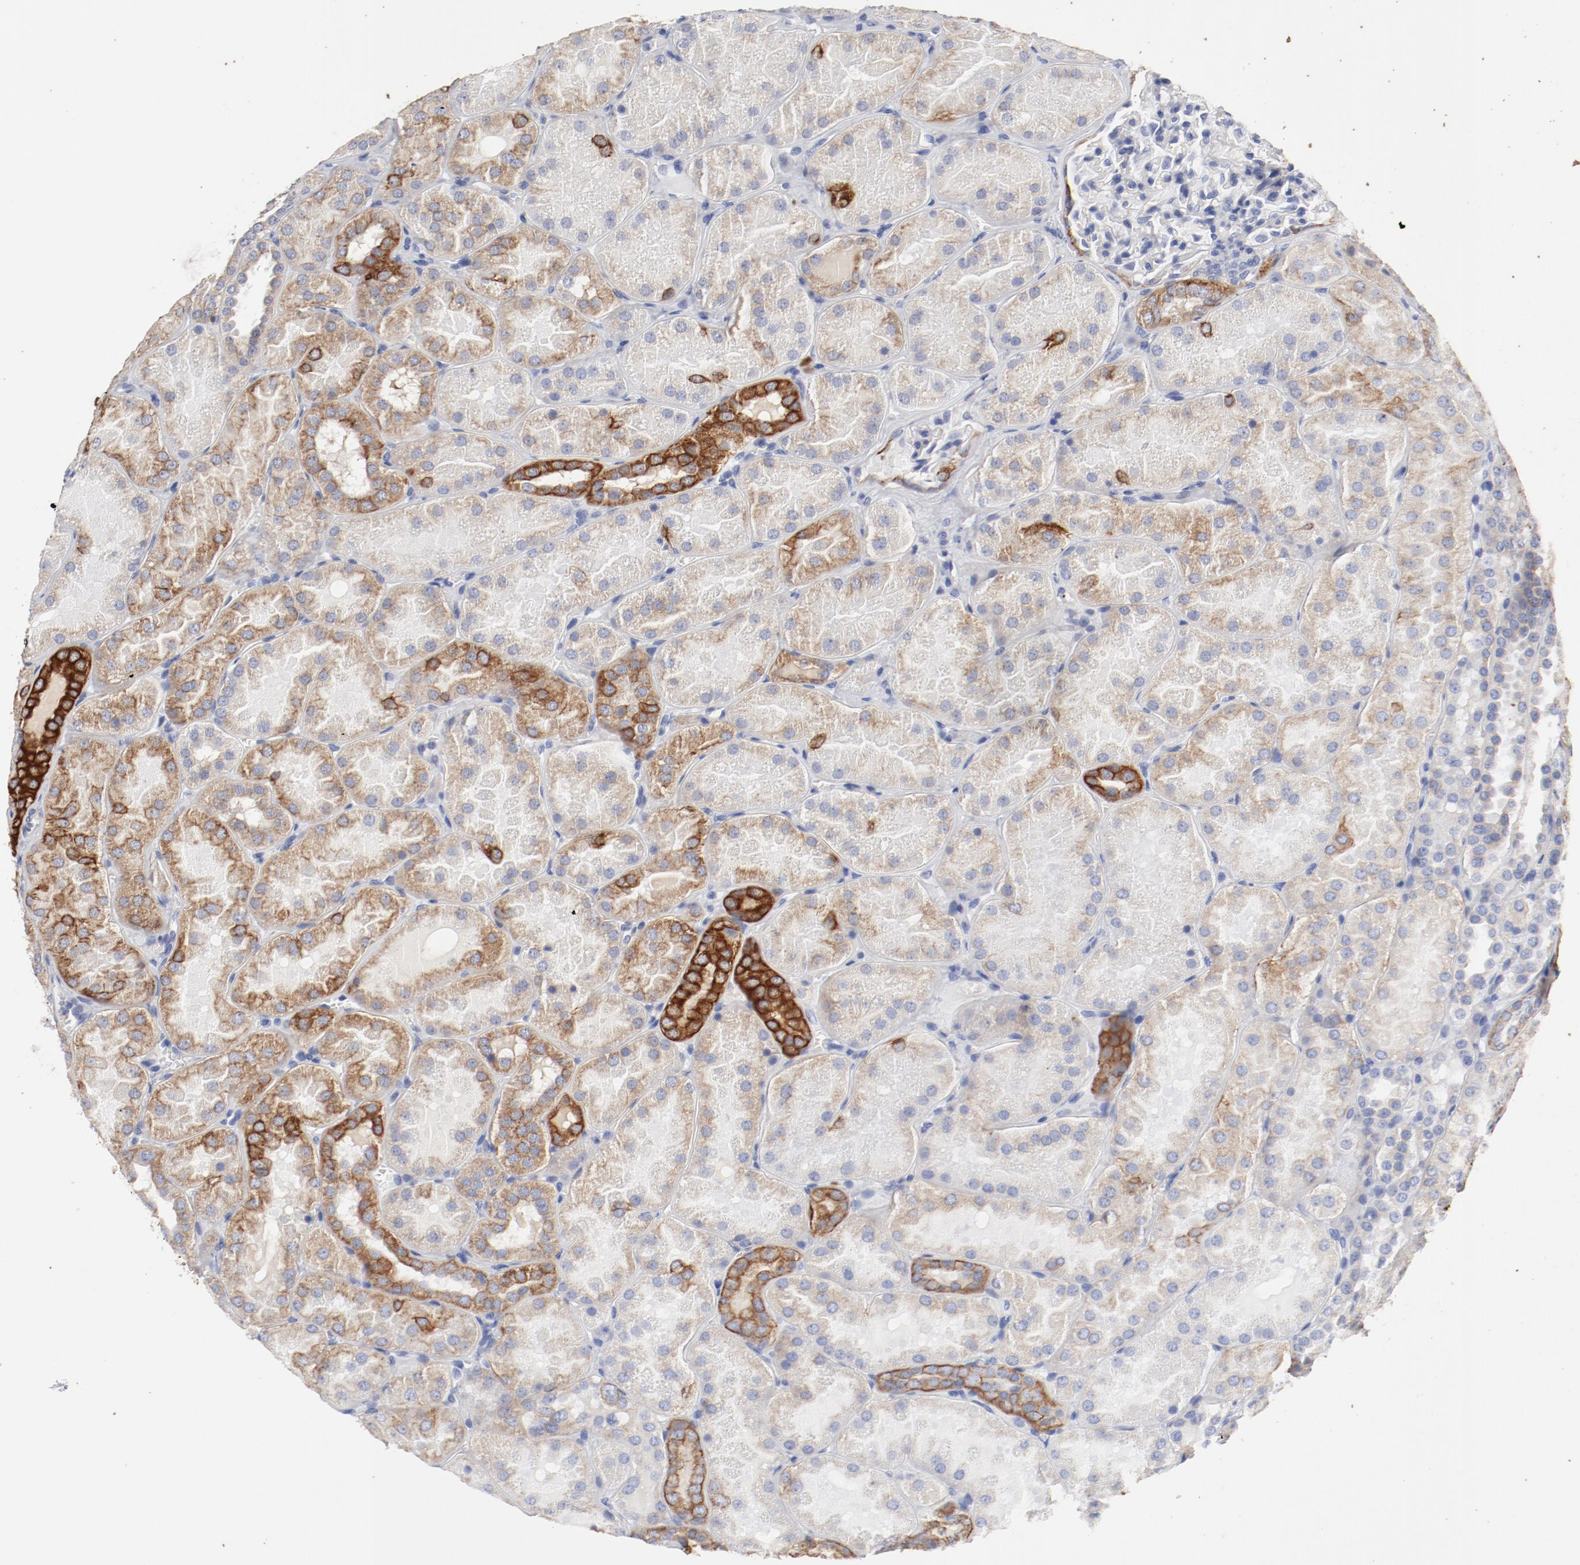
{"staining": {"intensity": "negative", "quantity": "none", "location": "none"}, "tissue": "kidney", "cell_type": "Cells in glomeruli", "image_type": "normal", "snomed": [{"axis": "morphology", "description": "Normal tissue, NOS"}, {"axis": "topography", "description": "Kidney"}], "caption": "Immunohistochemical staining of normal kidney displays no significant positivity in cells in glomeruli. (Brightfield microscopy of DAB immunohistochemistry at high magnification).", "gene": "TSPAN6", "patient": {"sex": "male", "age": 28}}